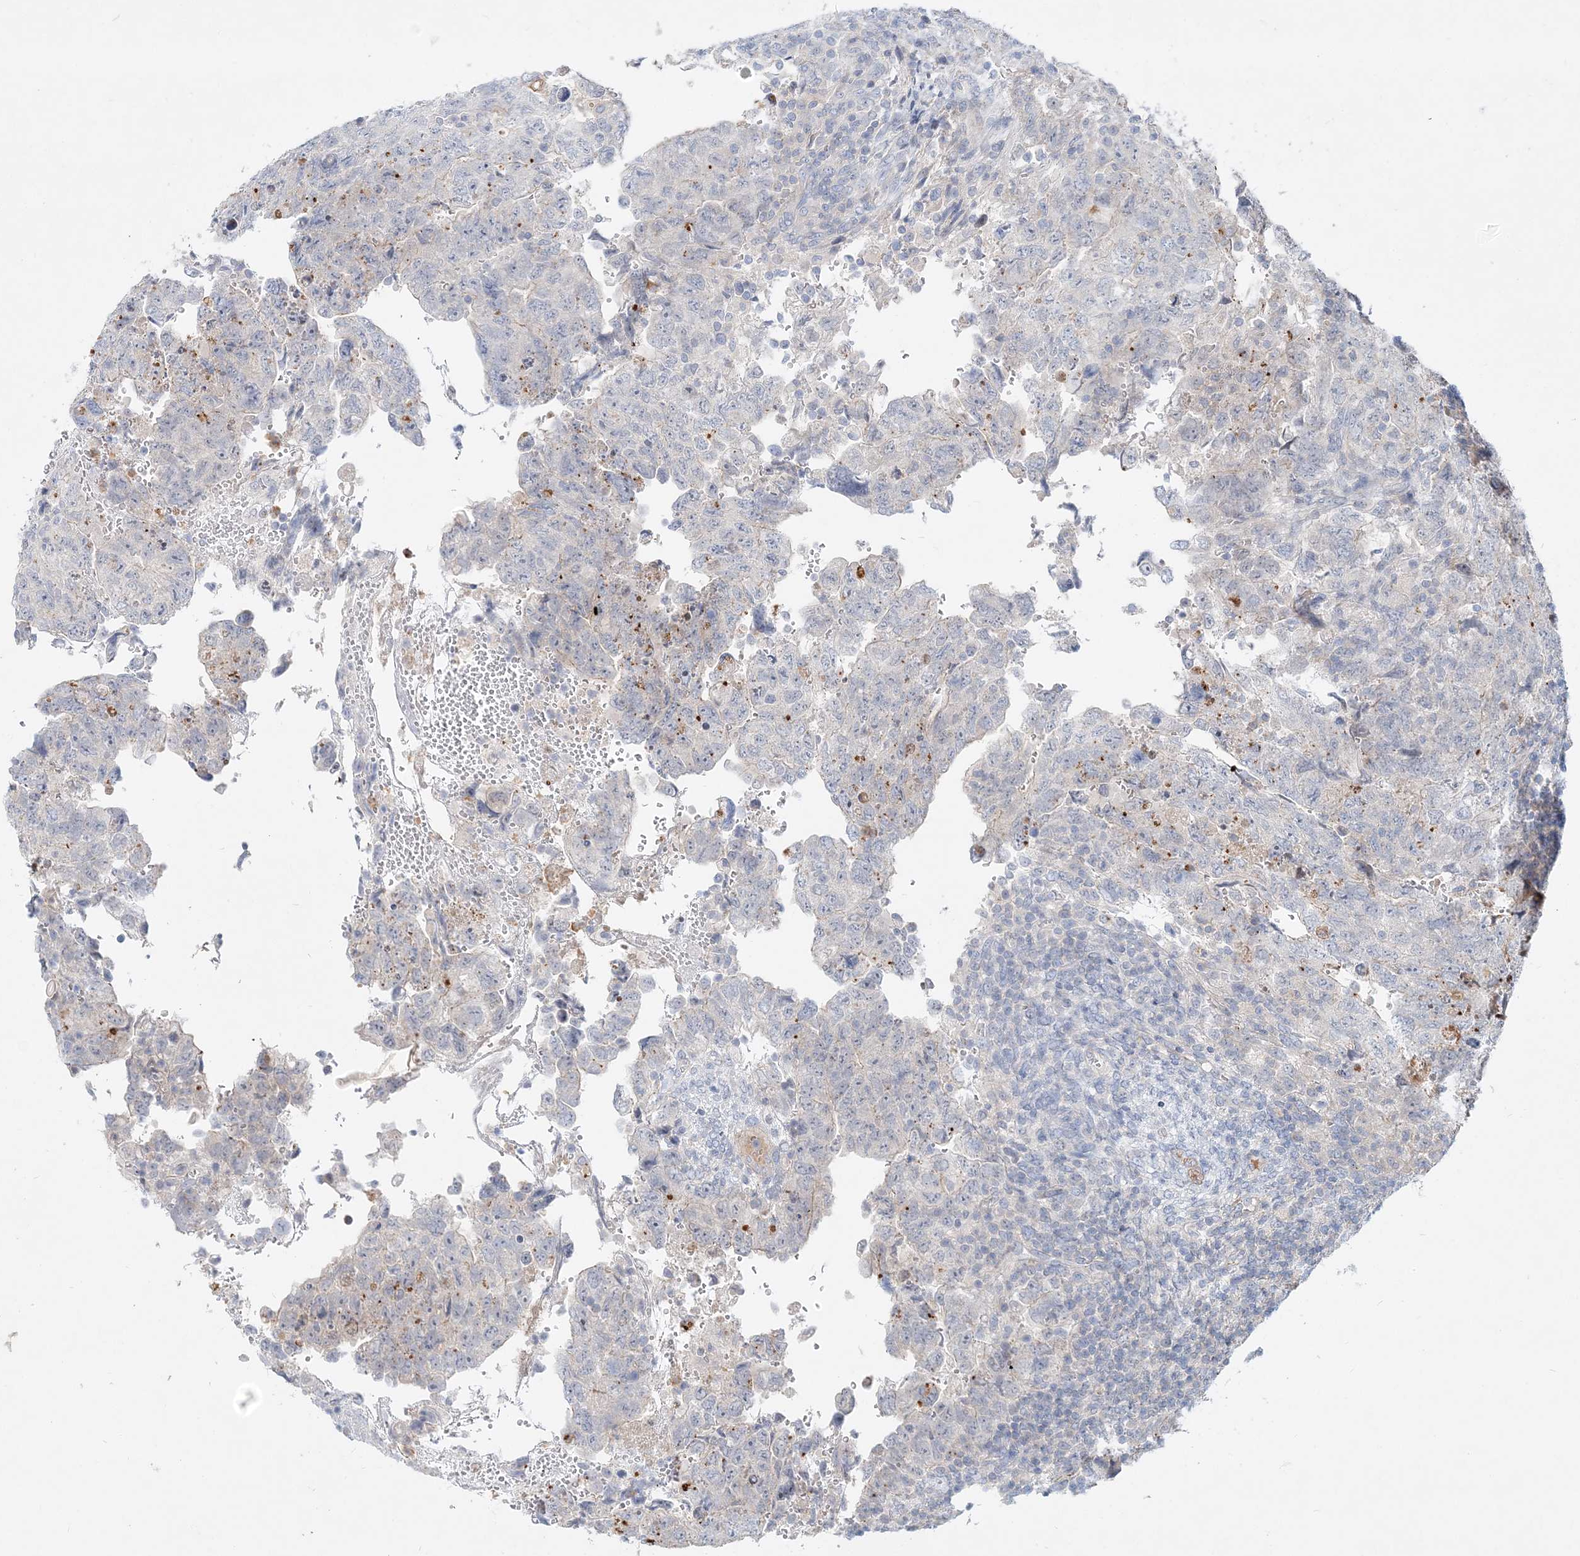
{"staining": {"intensity": "negative", "quantity": "none", "location": "none"}, "tissue": "testis cancer", "cell_type": "Tumor cells", "image_type": "cancer", "snomed": [{"axis": "morphology", "description": "Carcinoma, Embryonal, NOS"}, {"axis": "topography", "description": "Testis"}], "caption": "Human embryonal carcinoma (testis) stained for a protein using IHC shows no positivity in tumor cells.", "gene": "DNAH5", "patient": {"sex": "male", "age": 36}}